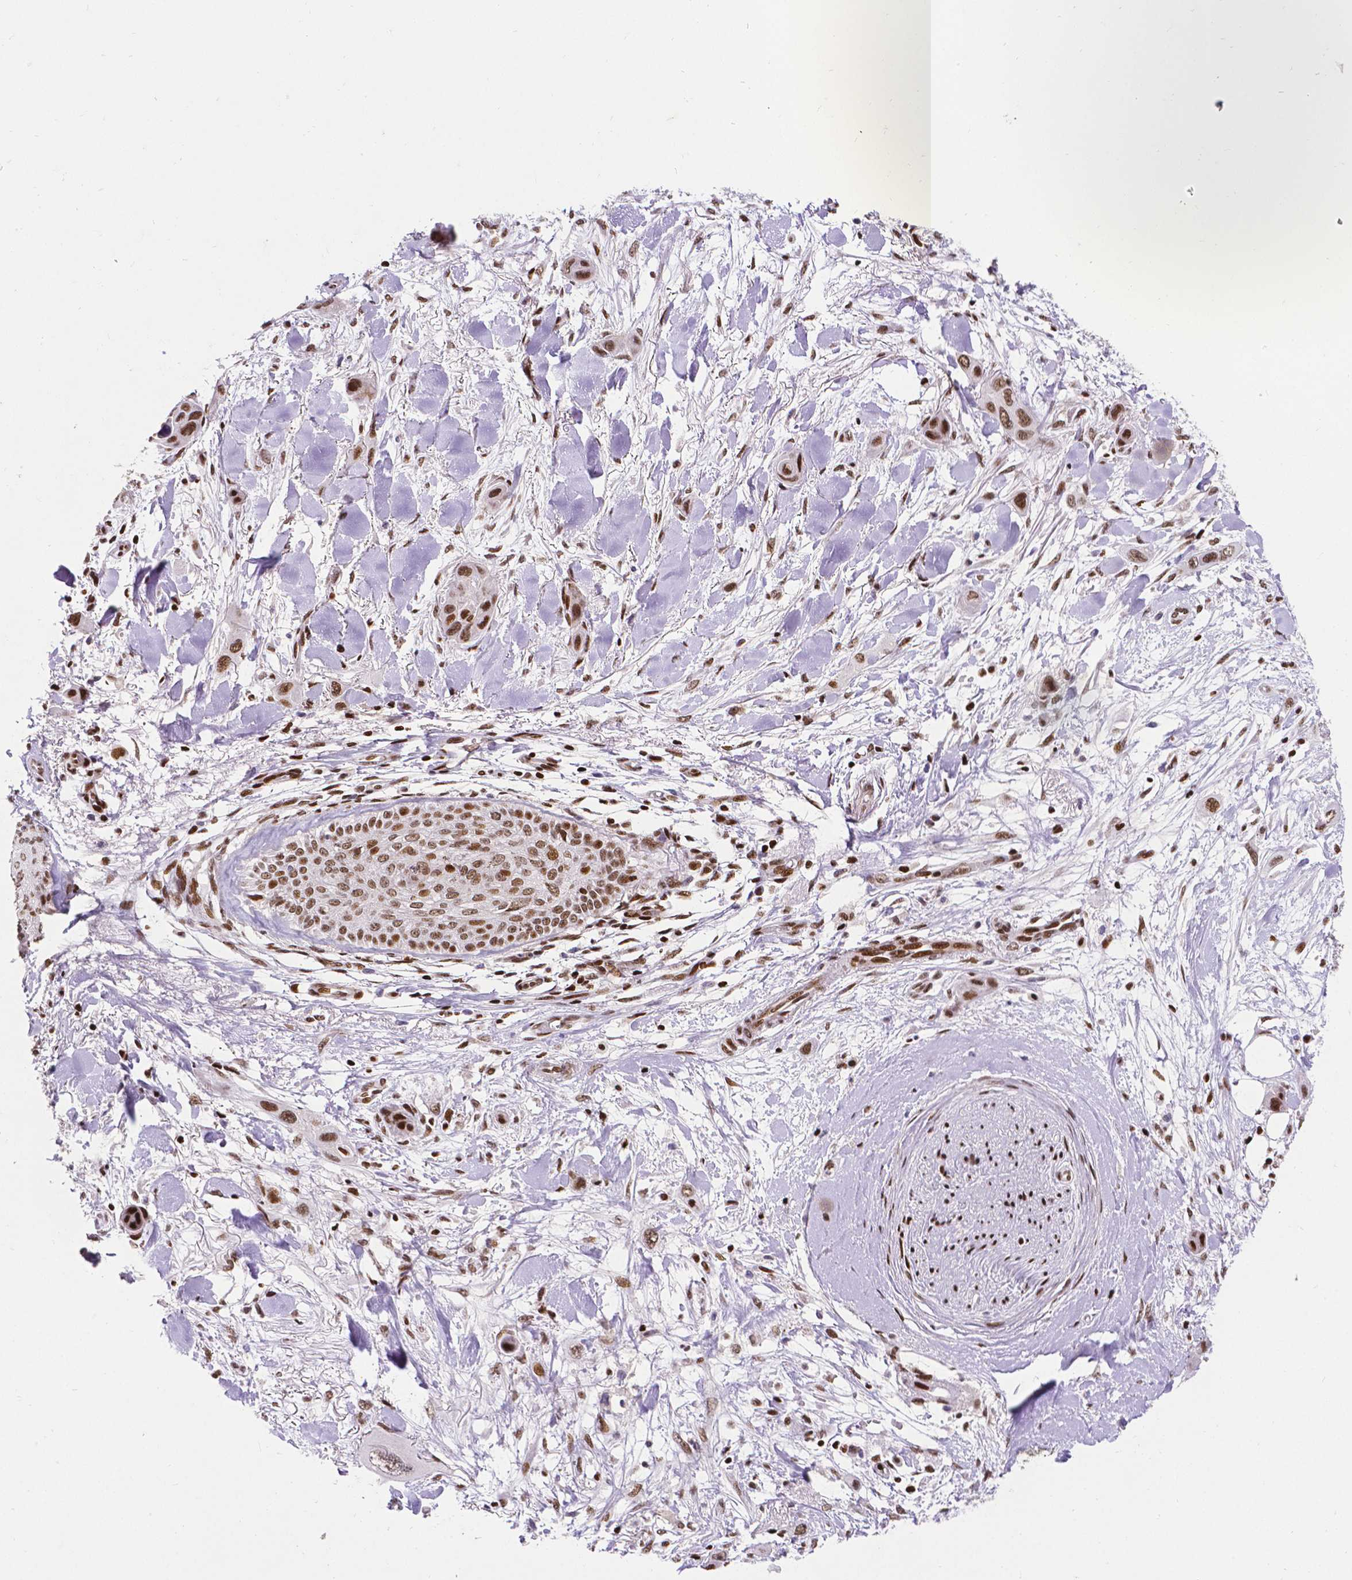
{"staining": {"intensity": "moderate", "quantity": ">75%", "location": "nuclear"}, "tissue": "skin cancer", "cell_type": "Tumor cells", "image_type": "cancer", "snomed": [{"axis": "morphology", "description": "Squamous cell carcinoma, NOS"}, {"axis": "topography", "description": "Skin"}], "caption": "This histopathology image exhibits skin squamous cell carcinoma stained with immunohistochemistry to label a protein in brown. The nuclear of tumor cells show moderate positivity for the protein. Nuclei are counter-stained blue.", "gene": "CTCF", "patient": {"sex": "male", "age": 79}}